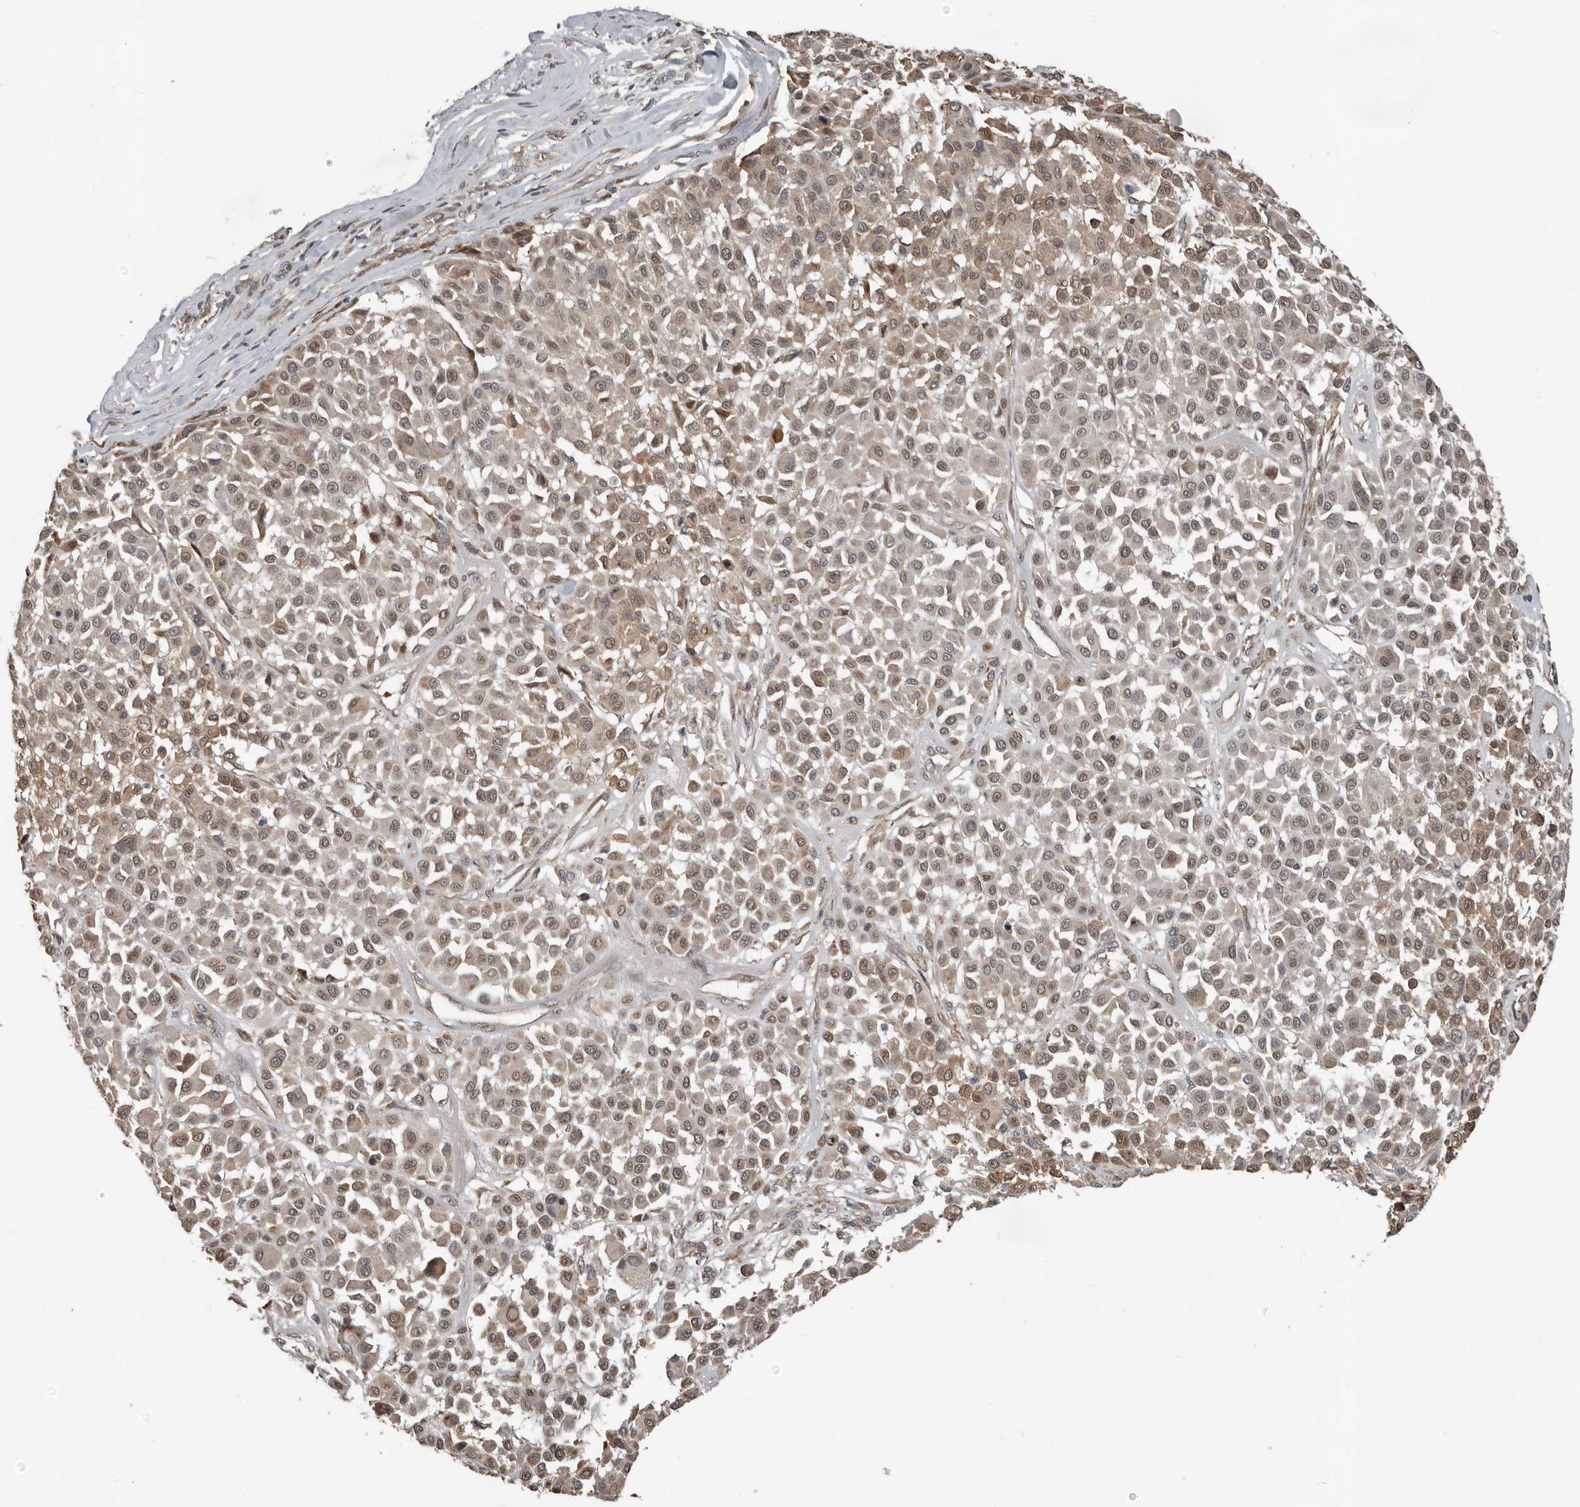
{"staining": {"intensity": "moderate", "quantity": ">75%", "location": "cytoplasmic/membranous,nuclear"}, "tissue": "melanoma", "cell_type": "Tumor cells", "image_type": "cancer", "snomed": [{"axis": "morphology", "description": "Malignant melanoma, Metastatic site"}, {"axis": "topography", "description": "Soft tissue"}], "caption": "Melanoma stained for a protein demonstrates moderate cytoplasmic/membranous and nuclear positivity in tumor cells. The staining was performed using DAB to visualize the protein expression in brown, while the nuclei were stained in blue with hematoxylin (Magnification: 20x).", "gene": "YOD1", "patient": {"sex": "male", "age": 41}}